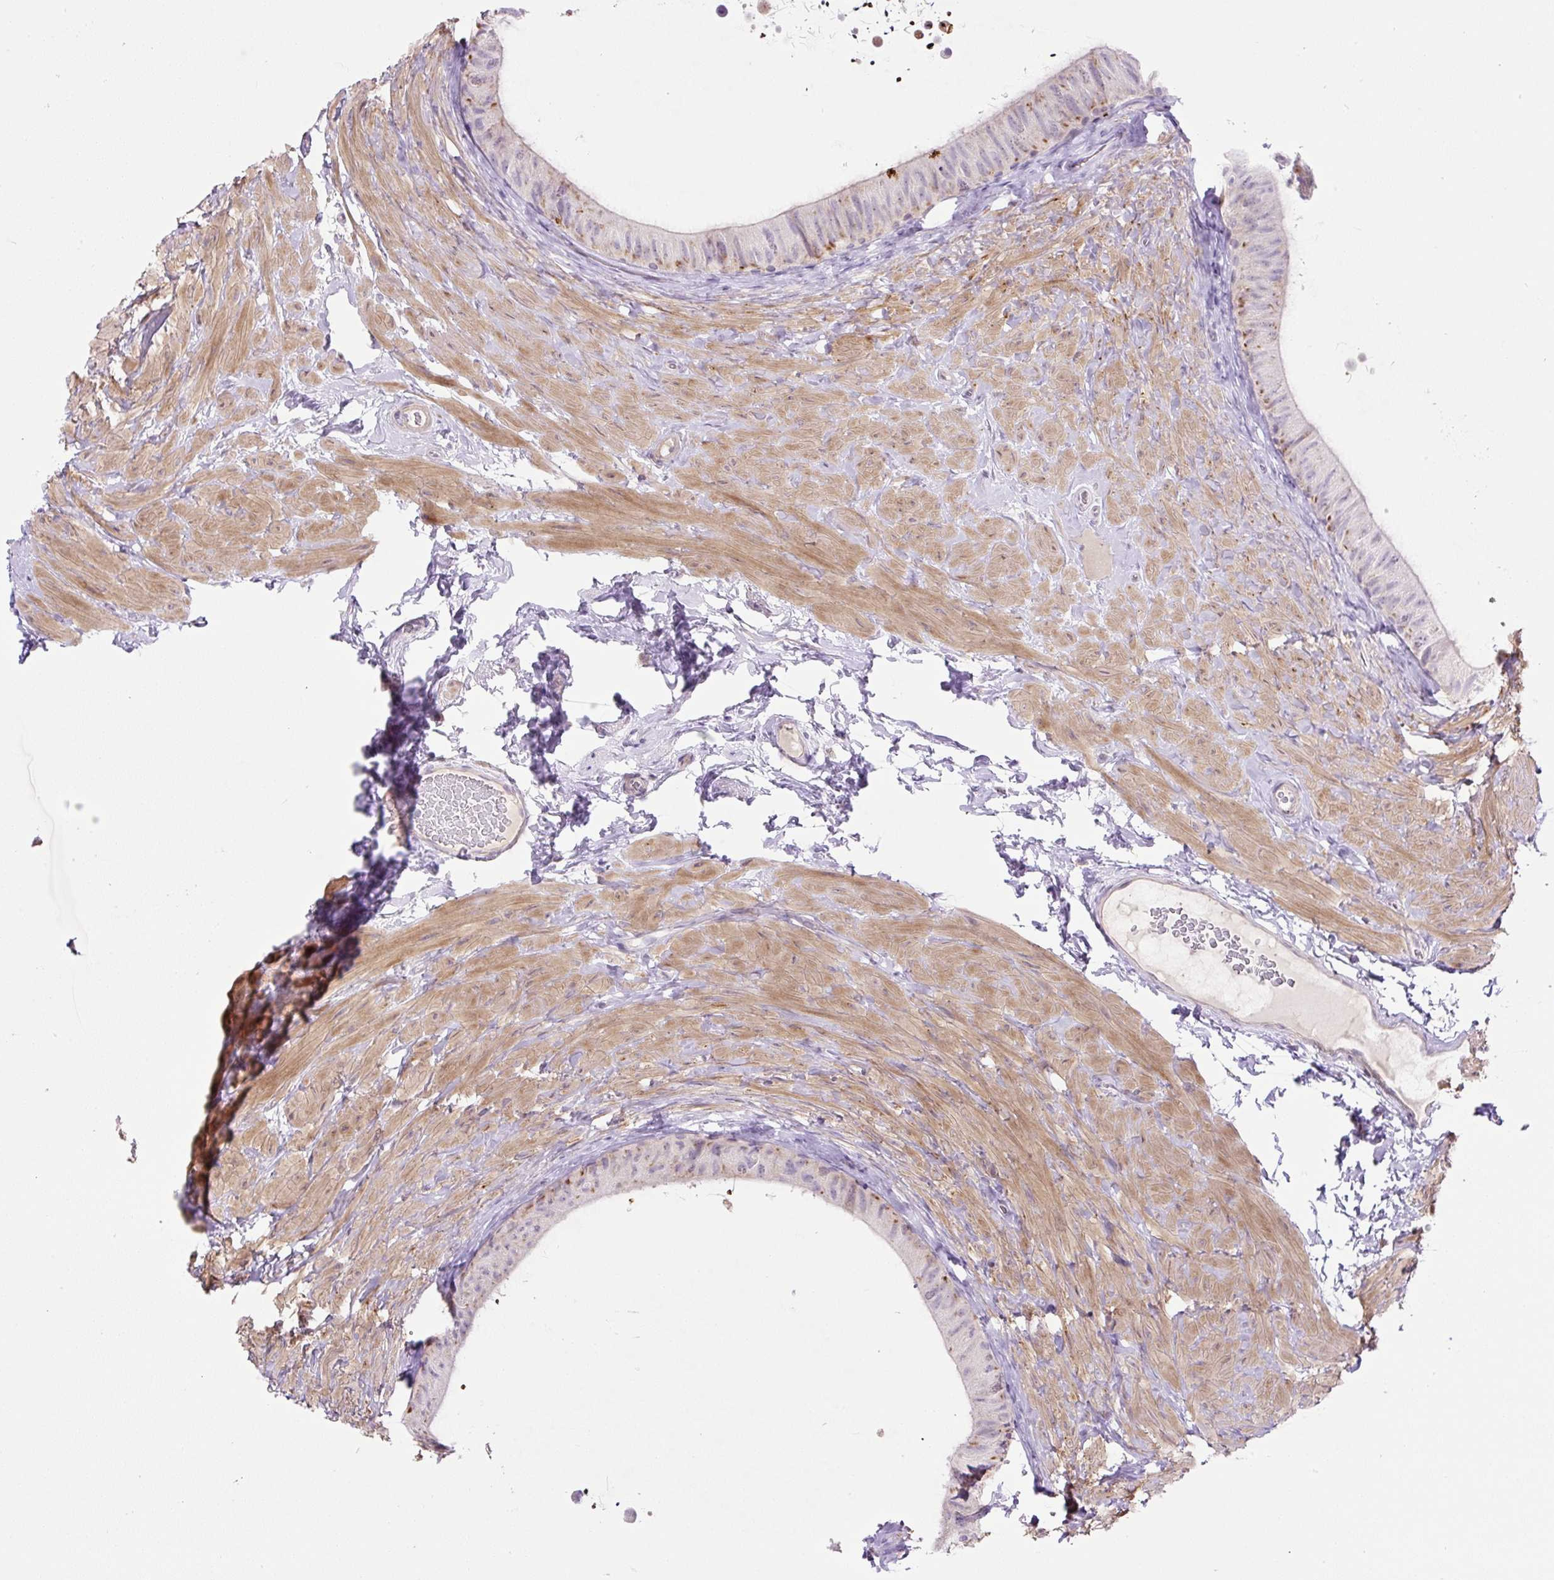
{"staining": {"intensity": "moderate", "quantity": "25%-75%", "location": "cytoplasmic/membranous"}, "tissue": "epididymis", "cell_type": "Glandular cells", "image_type": "normal", "snomed": [{"axis": "morphology", "description": "Normal tissue, NOS"}, {"axis": "topography", "description": "Epididymis, spermatic cord, NOS"}, {"axis": "topography", "description": "Epididymis"}], "caption": "Unremarkable epididymis exhibits moderate cytoplasmic/membranous expression in about 25%-75% of glandular cells The staining was performed using DAB to visualize the protein expression in brown, while the nuclei were stained in blue with hematoxylin (Magnification: 20x)..", "gene": "OGDHL", "patient": {"sex": "male", "age": 31}}